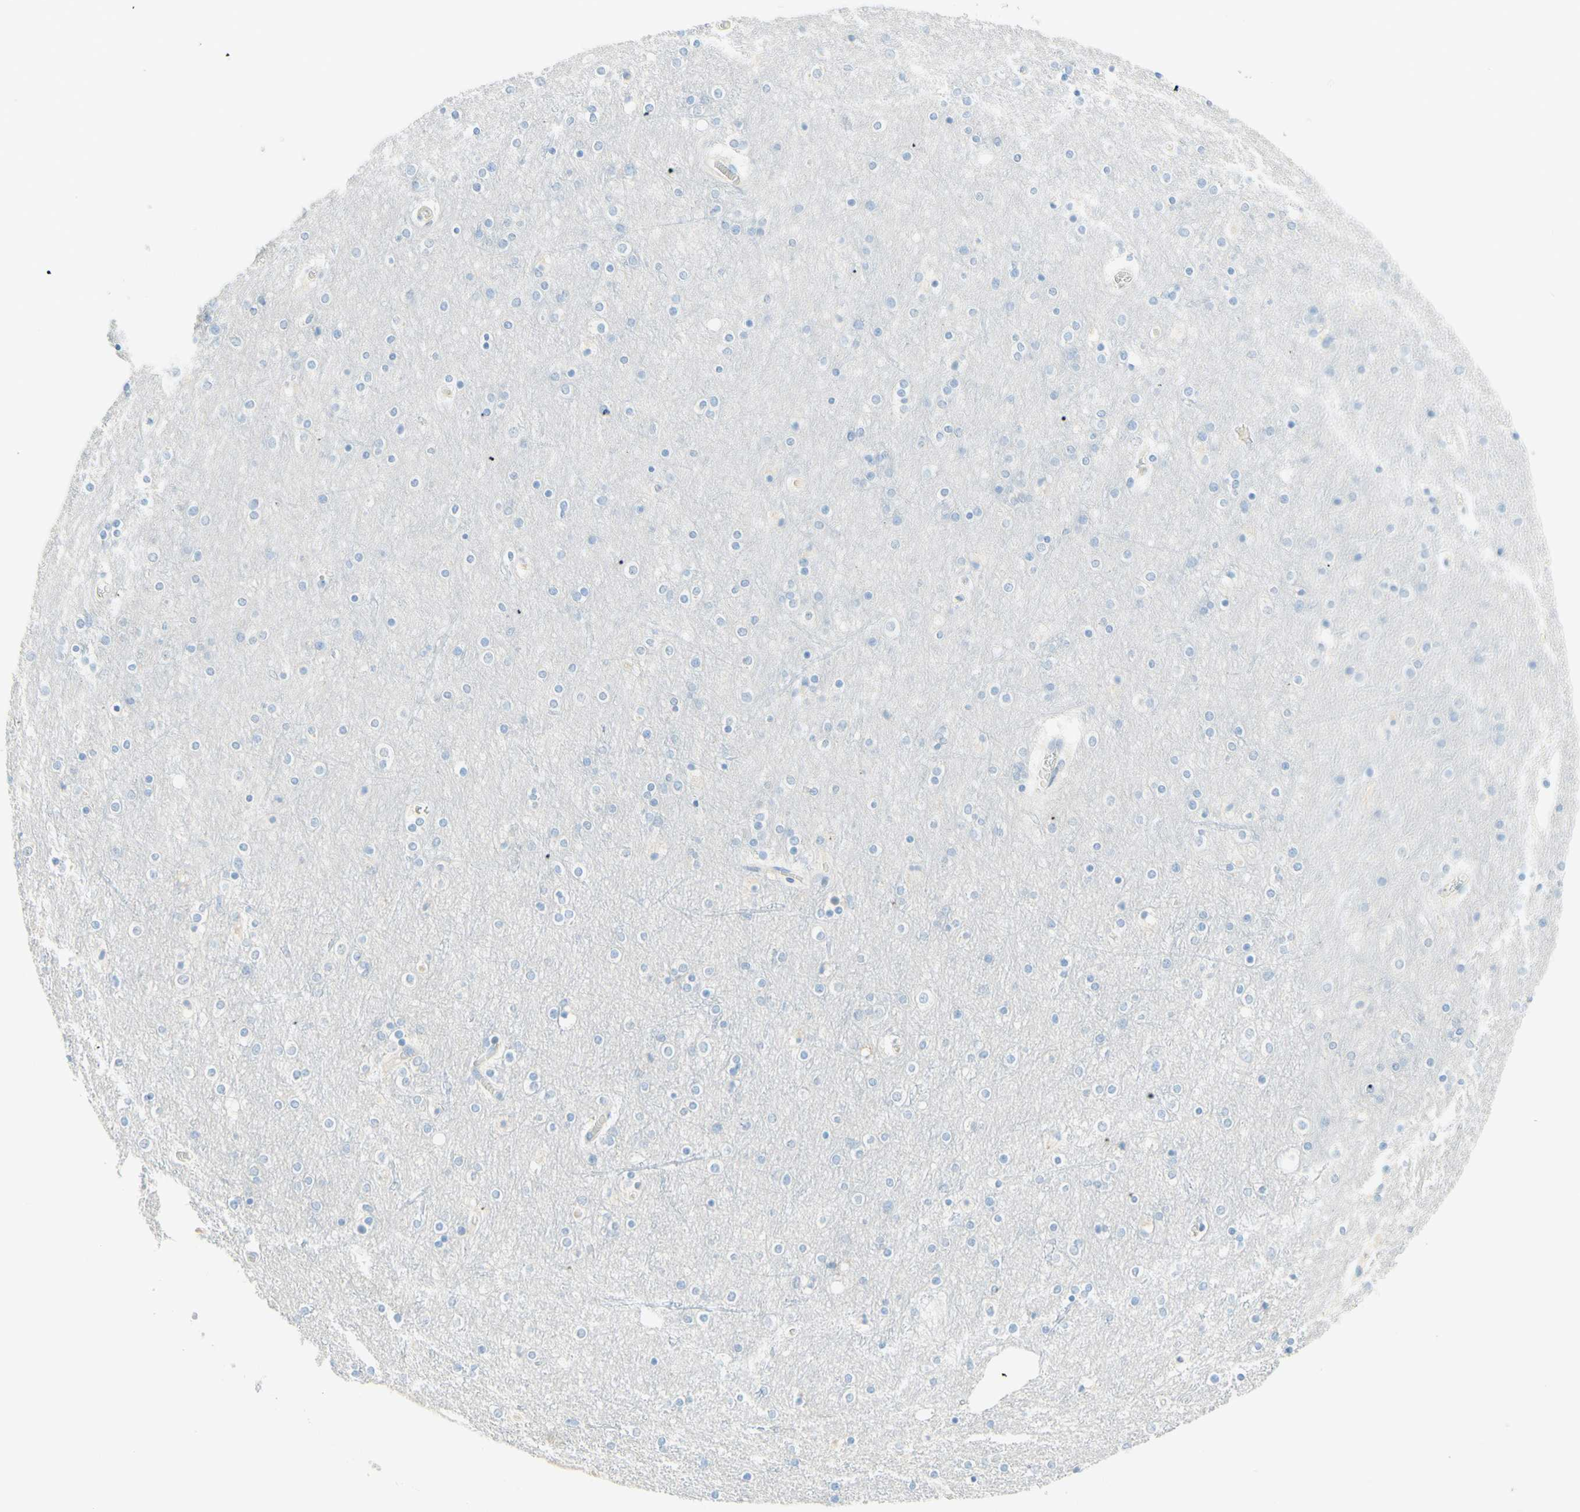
{"staining": {"intensity": "negative", "quantity": "none", "location": "none"}, "tissue": "cerebral cortex", "cell_type": "Endothelial cells", "image_type": "normal", "snomed": [{"axis": "morphology", "description": "Normal tissue, NOS"}, {"axis": "topography", "description": "Cerebral cortex"}], "caption": "Image shows no protein staining in endothelial cells of unremarkable cerebral cortex.", "gene": "TMEM132D", "patient": {"sex": "female", "age": 54}}